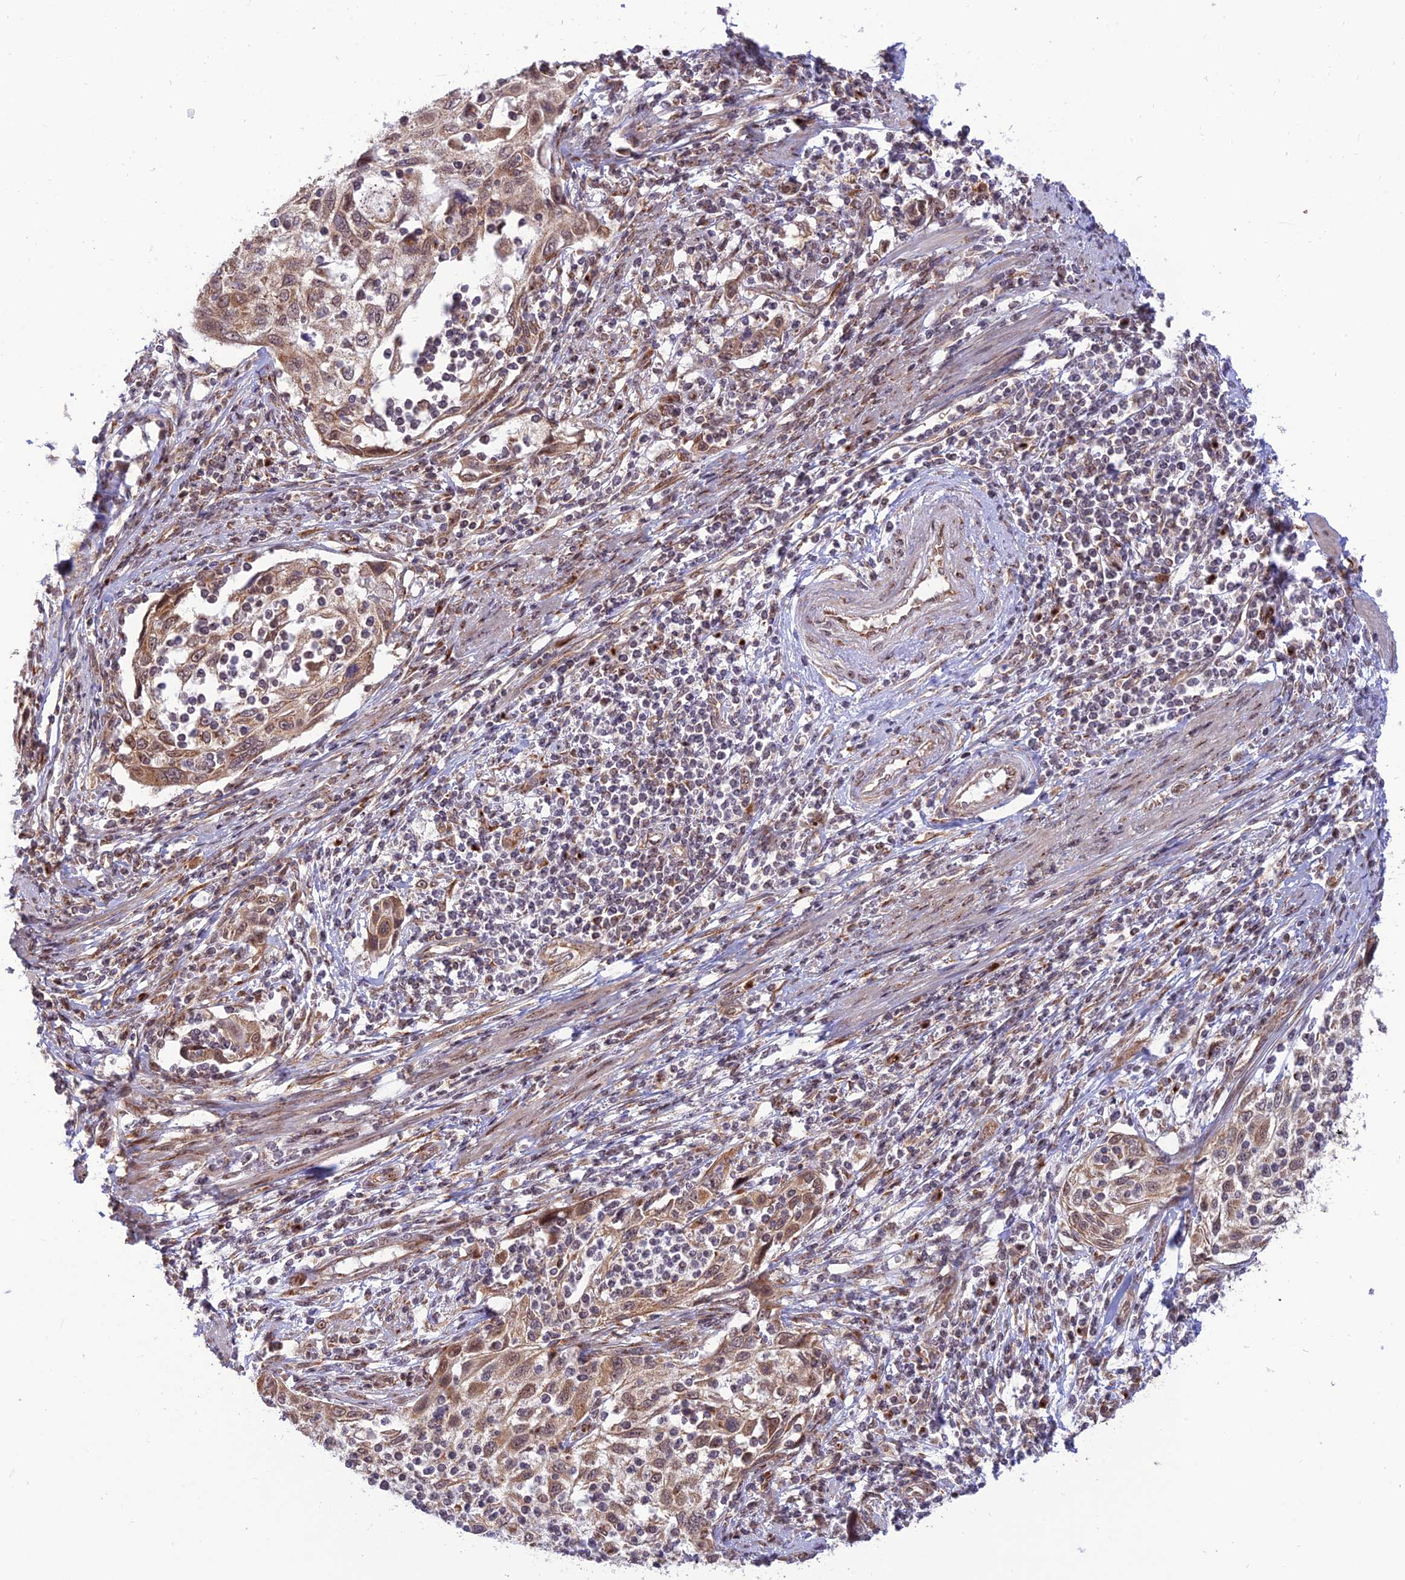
{"staining": {"intensity": "weak", "quantity": ">75%", "location": "cytoplasmic/membranous"}, "tissue": "cervical cancer", "cell_type": "Tumor cells", "image_type": "cancer", "snomed": [{"axis": "morphology", "description": "Squamous cell carcinoma, NOS"}, {"axis": "topography", "description": "Cervix"}], "caption": "Immunohistochemistry (DAB (3,3'-diaminobenzidine)) staining of human cervical squamous cell carcinoma shows weak cytoplasmic/membranous protein staining in approximately >75% of tumor cells.", "gene": "GOLGA3", "patient": {"sex": "female", "age": 70}}